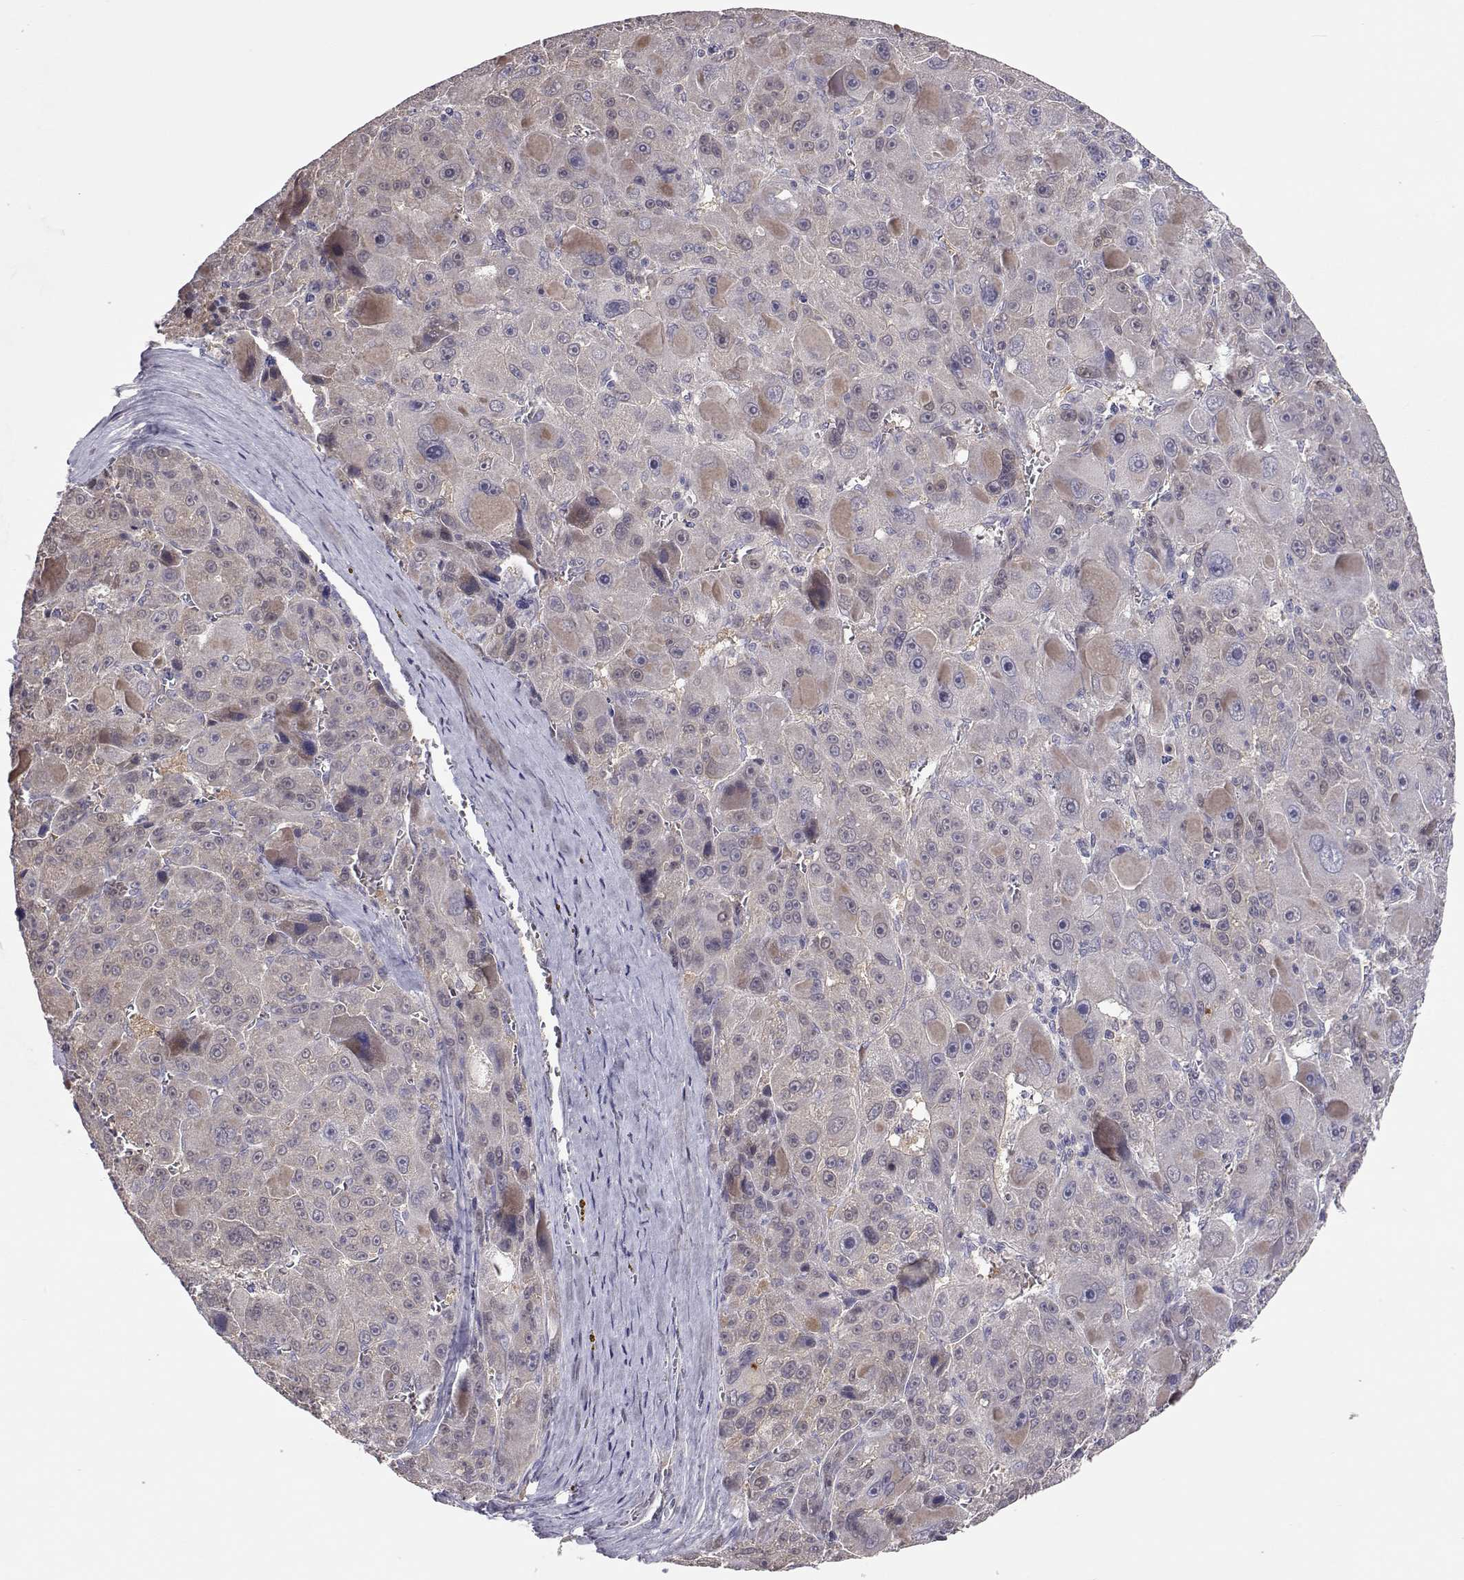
{"staining": {"intensity": "negative", "quantity": "none", "location": "none"}, "tissue": "liver cancer", "cell_type": "Tumor cells", "image_type": "cancer", "snomed": [{"axis": "morphology", "description": "Carcinoma, Hepatocellular, NOS"}, {"axis": "topography", "description": "Liver"}], "caption": "Immunohistochemistry (IHC) image of neoplastic tissue: hepatocellular carcinoma (liver) stained with DAB (3,3'-diaminobenzidine) shows no significant protein positivity in tumor cells.", "gene": "NCAM2", "patient": {"sex": "male", "age": 76}}